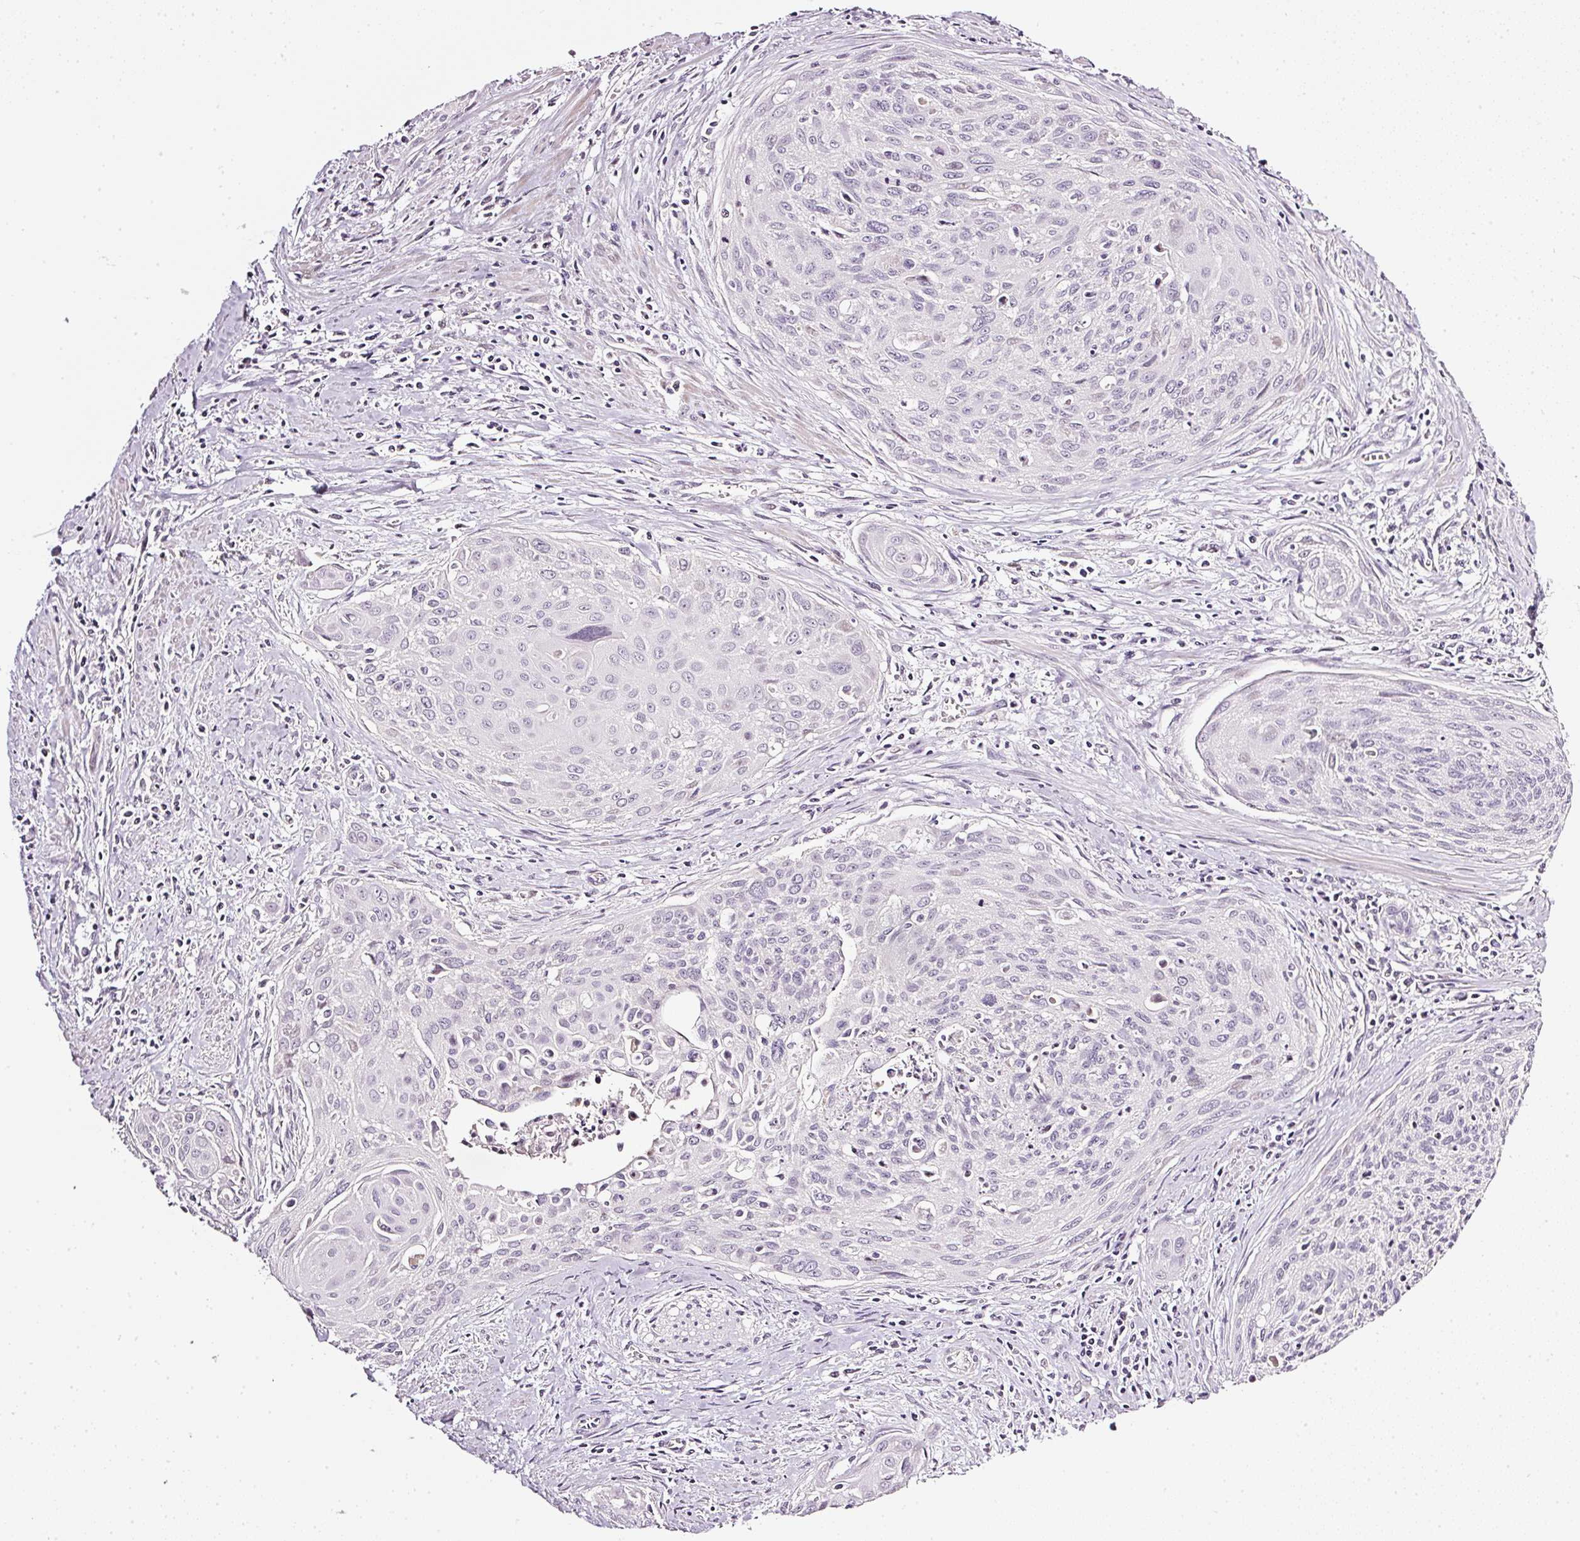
{"staining": {"intensity": "negative", "quantity": "none", "location": "none"}, "tissue": "cervical cancer", "cell_type": "Tumor cells", "image_type": "cancer", "snomed": [{"axis": "morphology", "description": "Squamous cell carcinoma, NOS"}, {"axis": "topography", "description": "Cervix"}], "caption": "Immunohistochemistry image of squamous cell carcinoma (cervical) stained for a protein (brown), which displays no positivity in tumor cells. The staining was performed using DAB (3,3'-diaminobenzidine) to visualize the protein expression in brown, while the nuclei were stained in blue with hematoxylin (Magnification: 20x).", "gene": "NRDE2", "patient": {"sex": "female", "age": 55}}